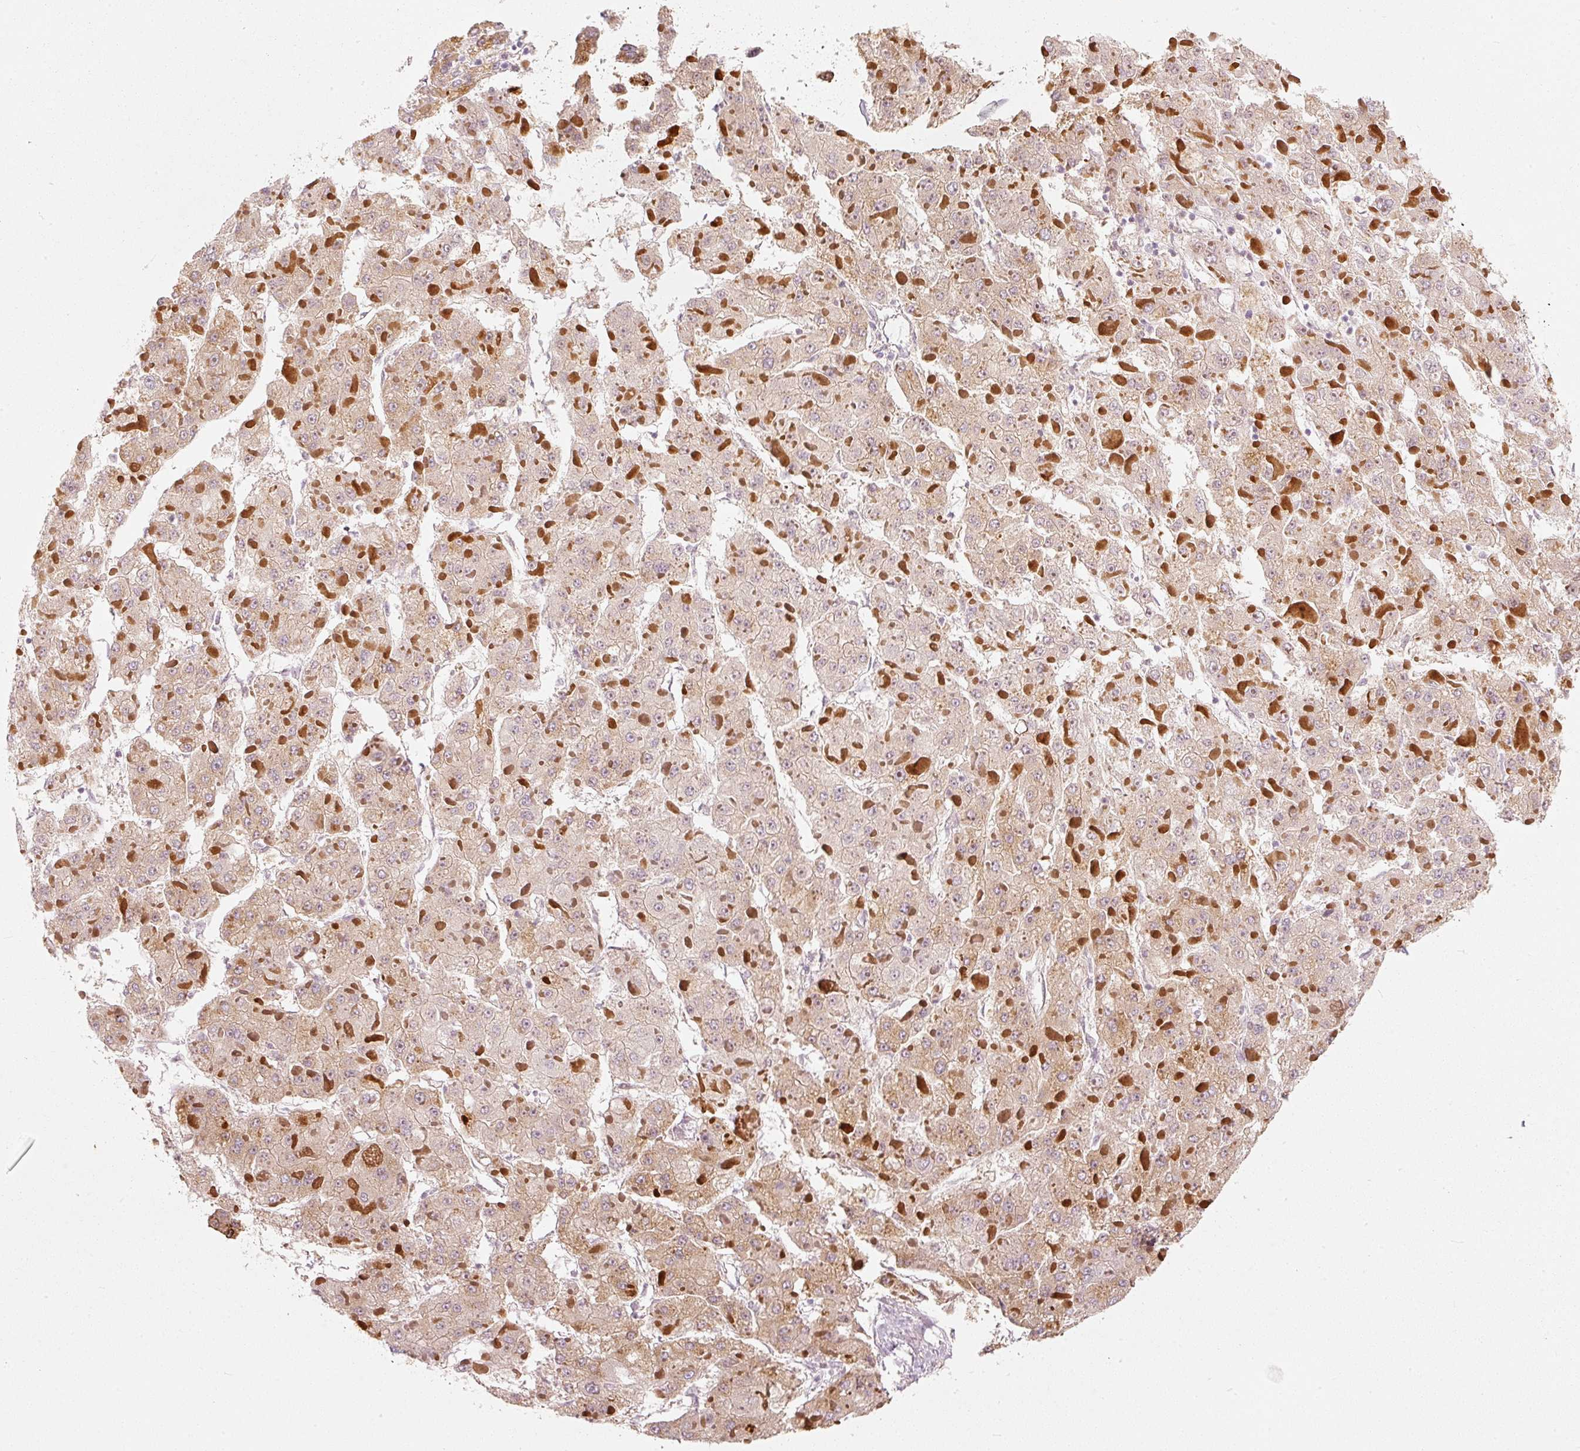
{"staining": {"intensity": "moderate", "quantity": "25%-75%", "location": "cytoplasmic/membranous"}, "tissue": "liver cancer", "cell_type": "Tumor cells", "image_type": "cancer", "snomed": [{"axis": "morphology", "description": "Carcinoma, Hepatocellular, NOS"}, {"axis": "topography", "description": "Liver"}], "caption": "This image shows immunohistochemistry staining of human liver cancer (hepatocellular carcinoma), with medium moderate cytoplasmic/membranous expression in about 25%-75% of tumor cells.", "gene": "SLC20A1", "patient": {"sex": "female", "age": 73}}